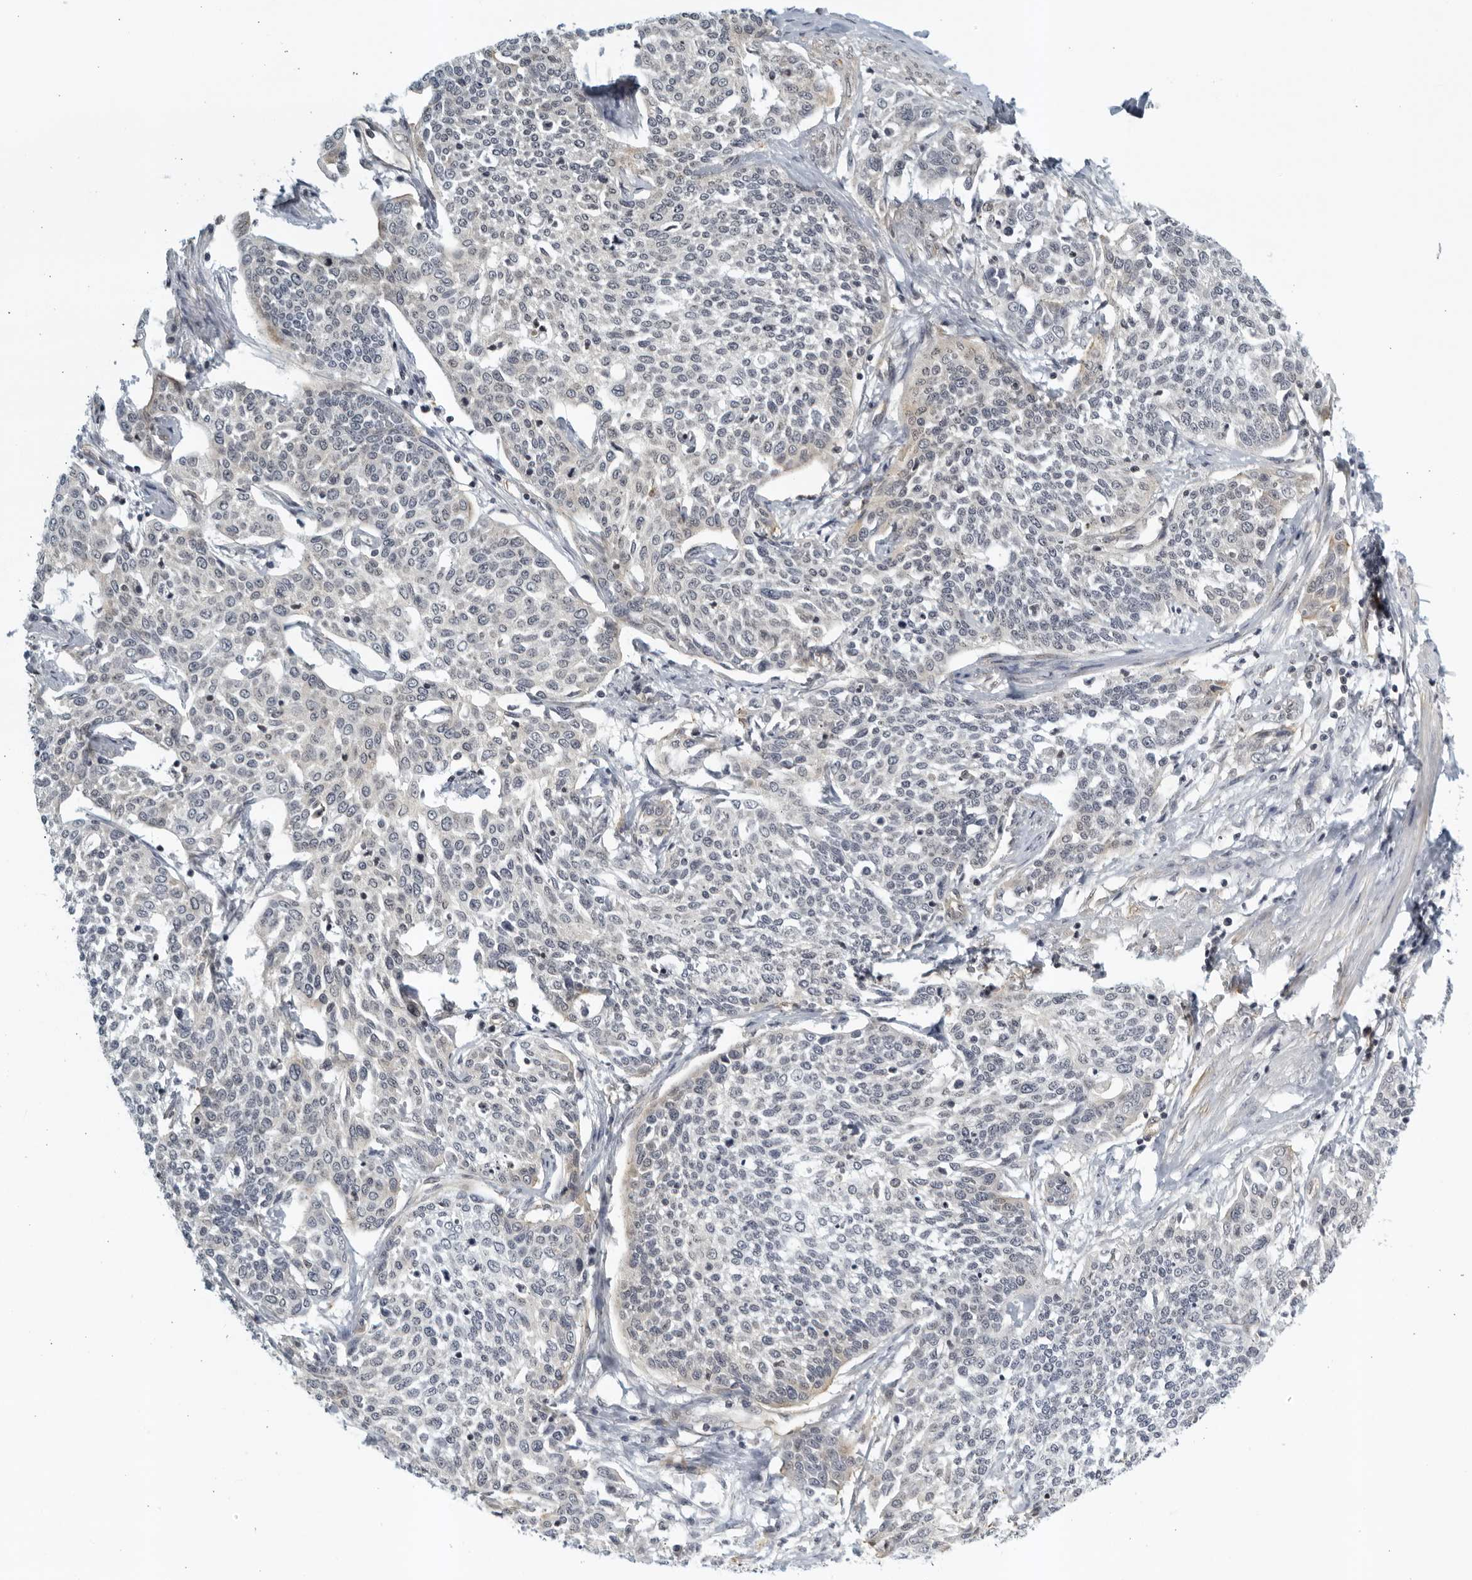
{"staining": {"intensity": "negative", "quantity": "none", "location": "none"}, "tissue": "cervical cancer", "cell_type": "Tumor cells", "image_type": "cancer", "snomed": [{"axis": "morphology", "description": "Squamous cell carcinoma, NOS"}, {"axis": "topography", "description": "Cervix"}], "caption": "Human cervical cancer (squamous cell carcinoma) stained for a protein using immunohistochemistry displays no positivity in tumor cells.", "gene": "SERTAD4", "patient": {"sex": "female", "age": 34}}